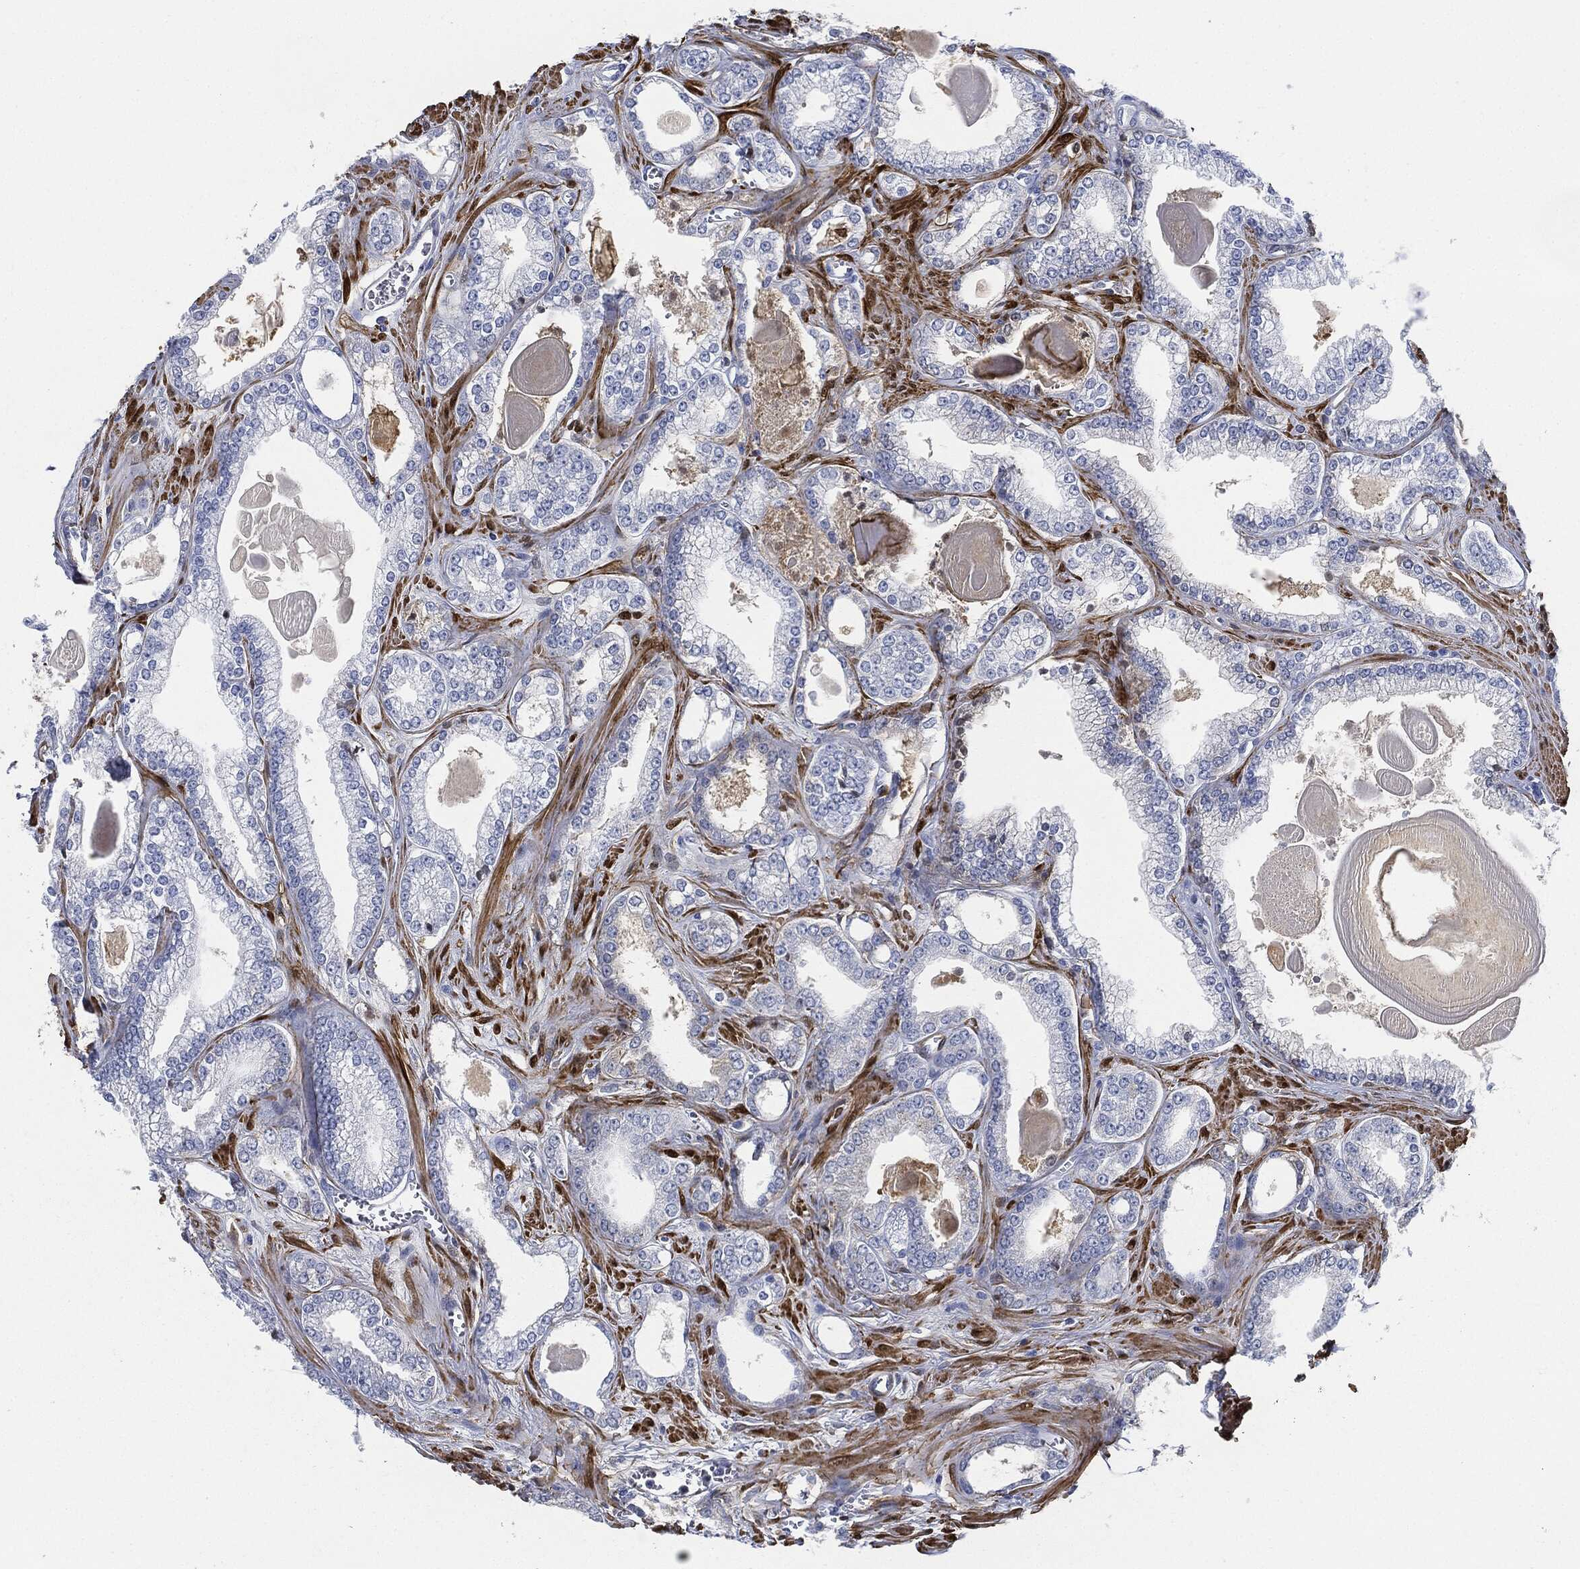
{"staining": {"intensity": "negative", "quantity": "none", "location": "none"}, "tissue": "prostate cancer", "cell_type": "Tumor cells", "image_type": "cancer", "snomed": [{"axis": "morphology", "description": "Adenocarcinoma, Medium grade"}, {"axis": "topography", "description": "Prostate"}], "caption": "DAB (3,3'-diaminobenzidine) immunohistochemical staining of prostate cancer (adenocarcinoma (medium-grade)) demonstrates no significant expression in tumor cells.", "gene": "TAGLN", "patient": {"sex": "male", "age": 71}}